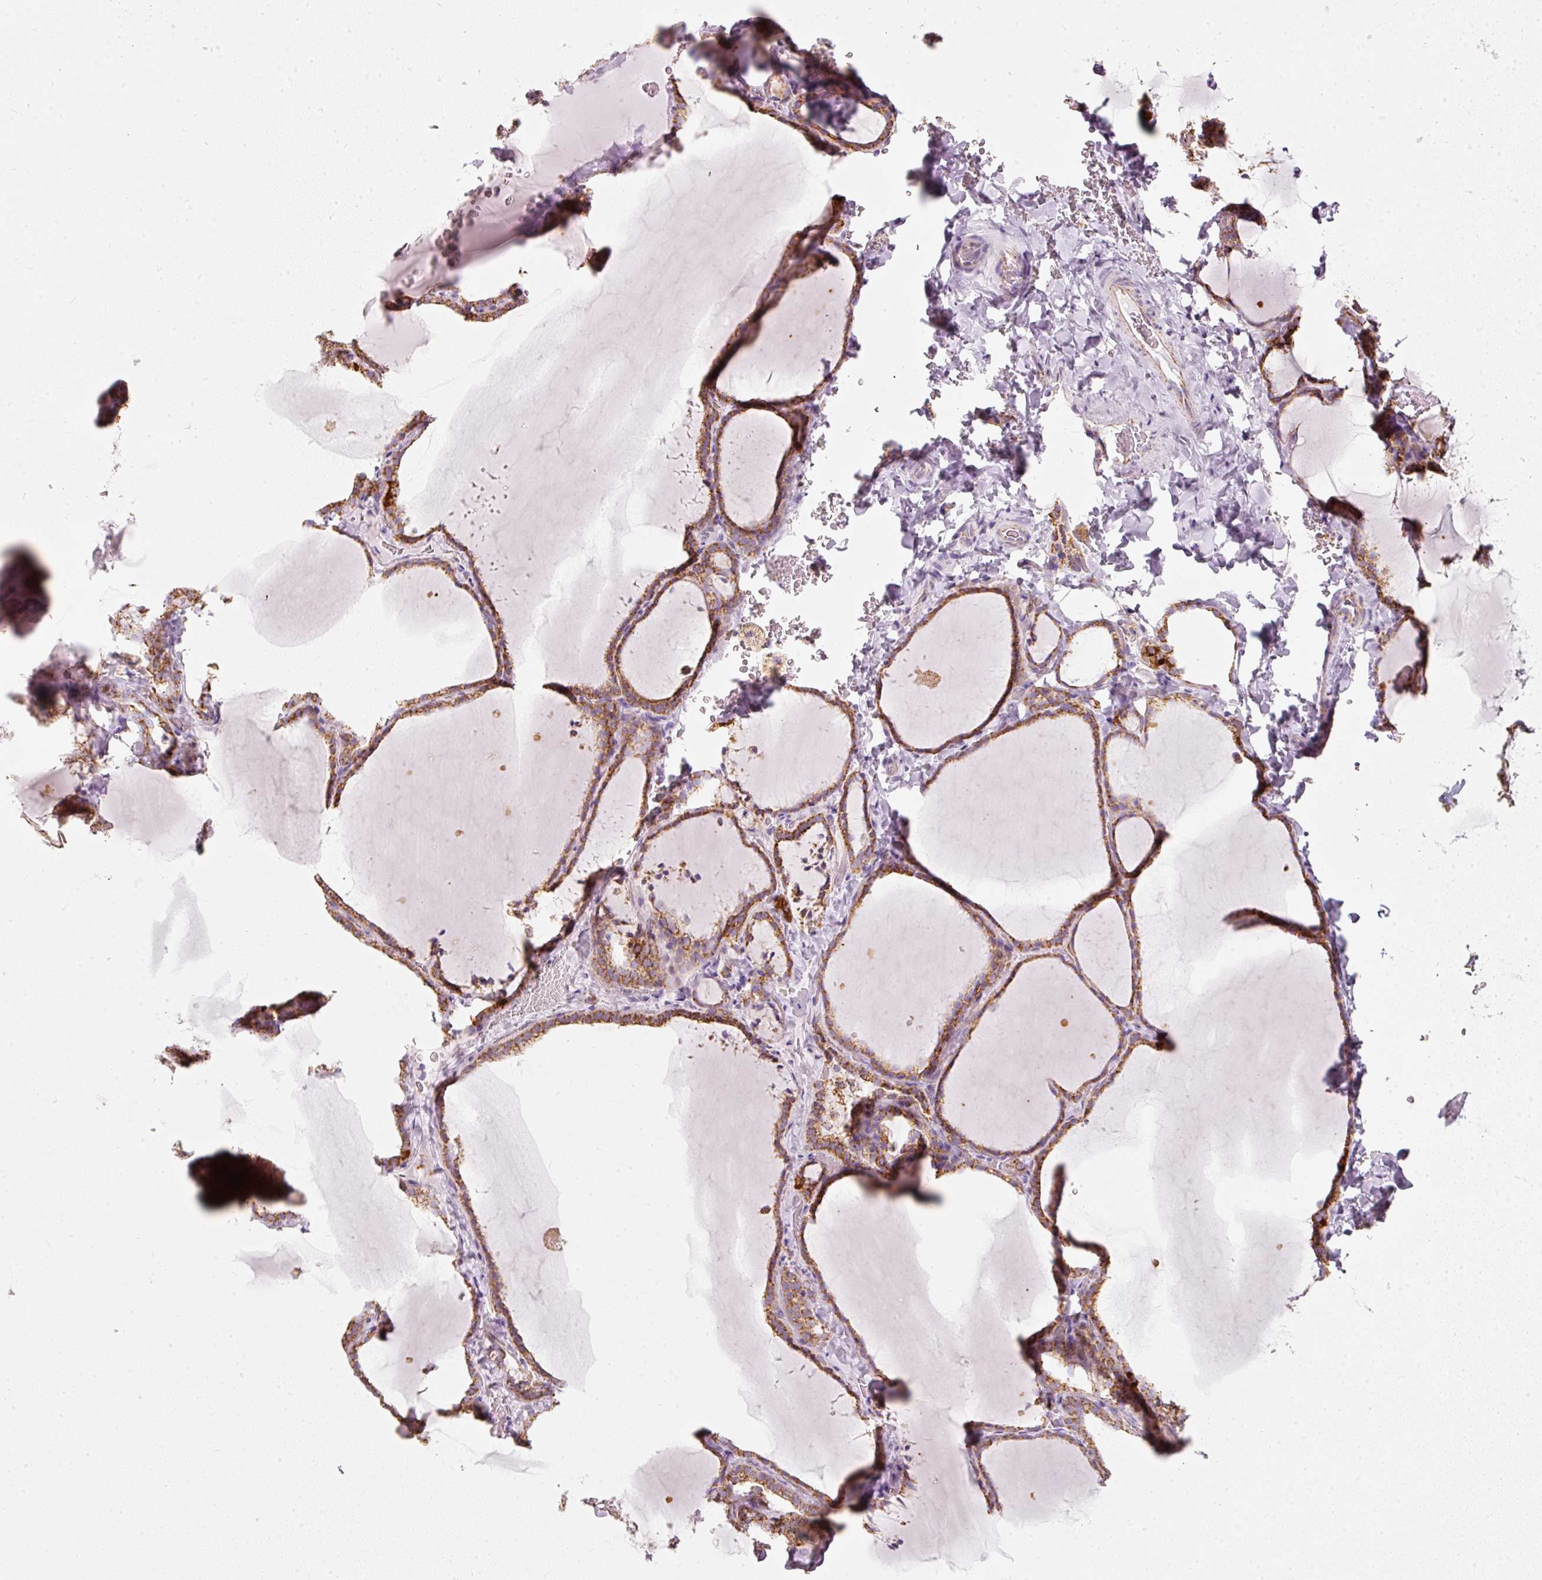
{"staining": {"intensity": "moderate", "quantity": ">75%", "location": "cytoplasmic/membranous,nuclear"}, "tissue": "thyroid gland", "cell_type": "Glandular cells", "image_type": "normal", "snomed": [{"axis": "morphology", "description": "Normal tissue, NOS"}, {"axis": "topography", "description": "Thyroid gland"}], "caption": "Human thyroid gland stained for a protein (brown) demonstrates moderate cytoplasmic/membranous,nuclear positive expression in about >75% of glandular cells.", "gene": "DUT", "patient": {"sex": "female", "age": 22}}